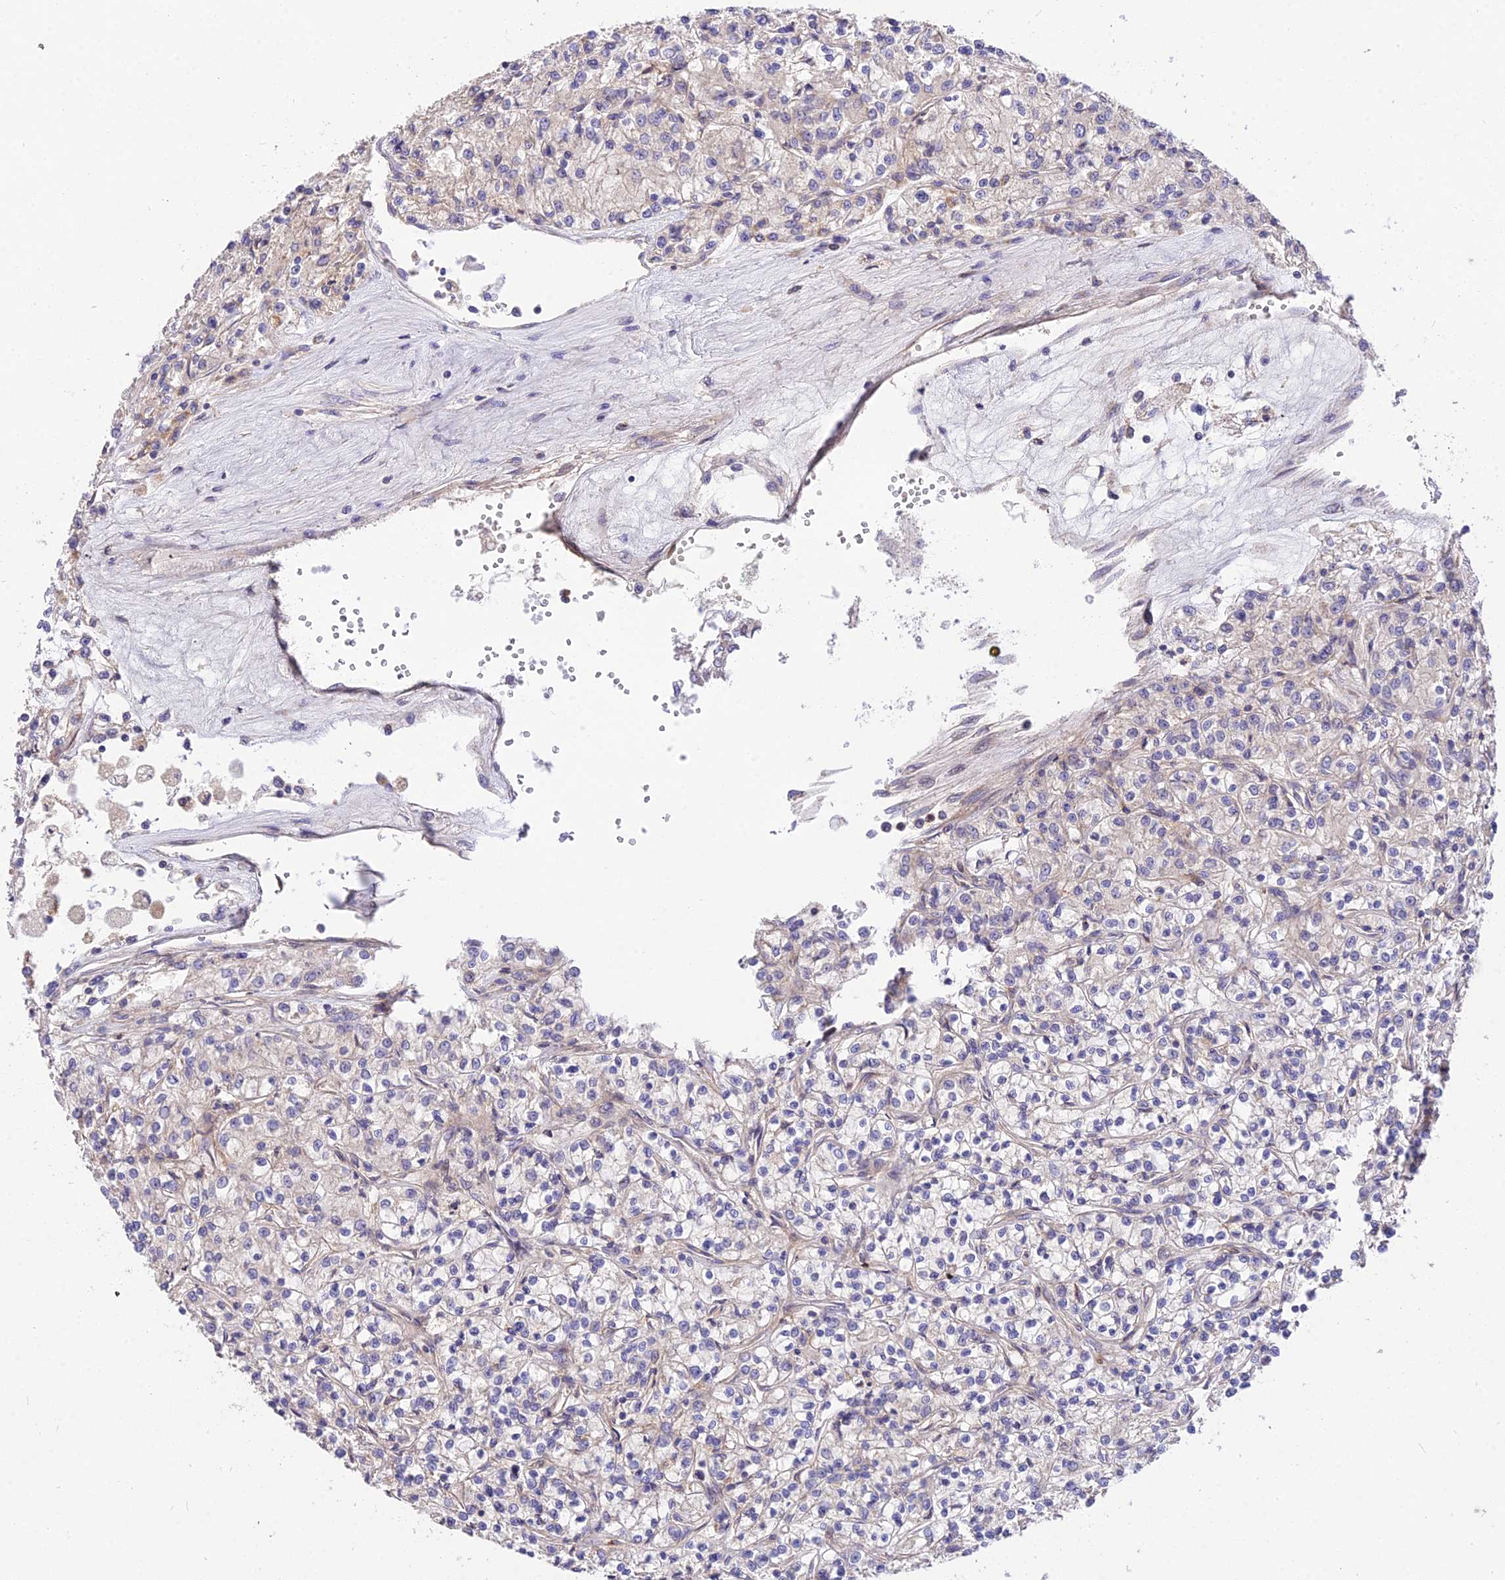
{"staining": {"intensity": "negative", "quantity": "none", "location": "none"}, "tissue": "renal cancer", "cell_type": "Tumor cells", "image_type": "cancer", "snomed": [{"axis": "morphology", "description": "Adenocarcinoma, NOS"}, {"axis": "topography", "description": "Kidney"}], "caption": "IHC photomicrograph of neoplastic tissue: renal cancer stained with DAB (3,3'-diaminobenzidine) demonstrates no significant protein expression in tumor cells.", "gene": "ROCK1", "patient": {"sex": "female", "age": 59}}